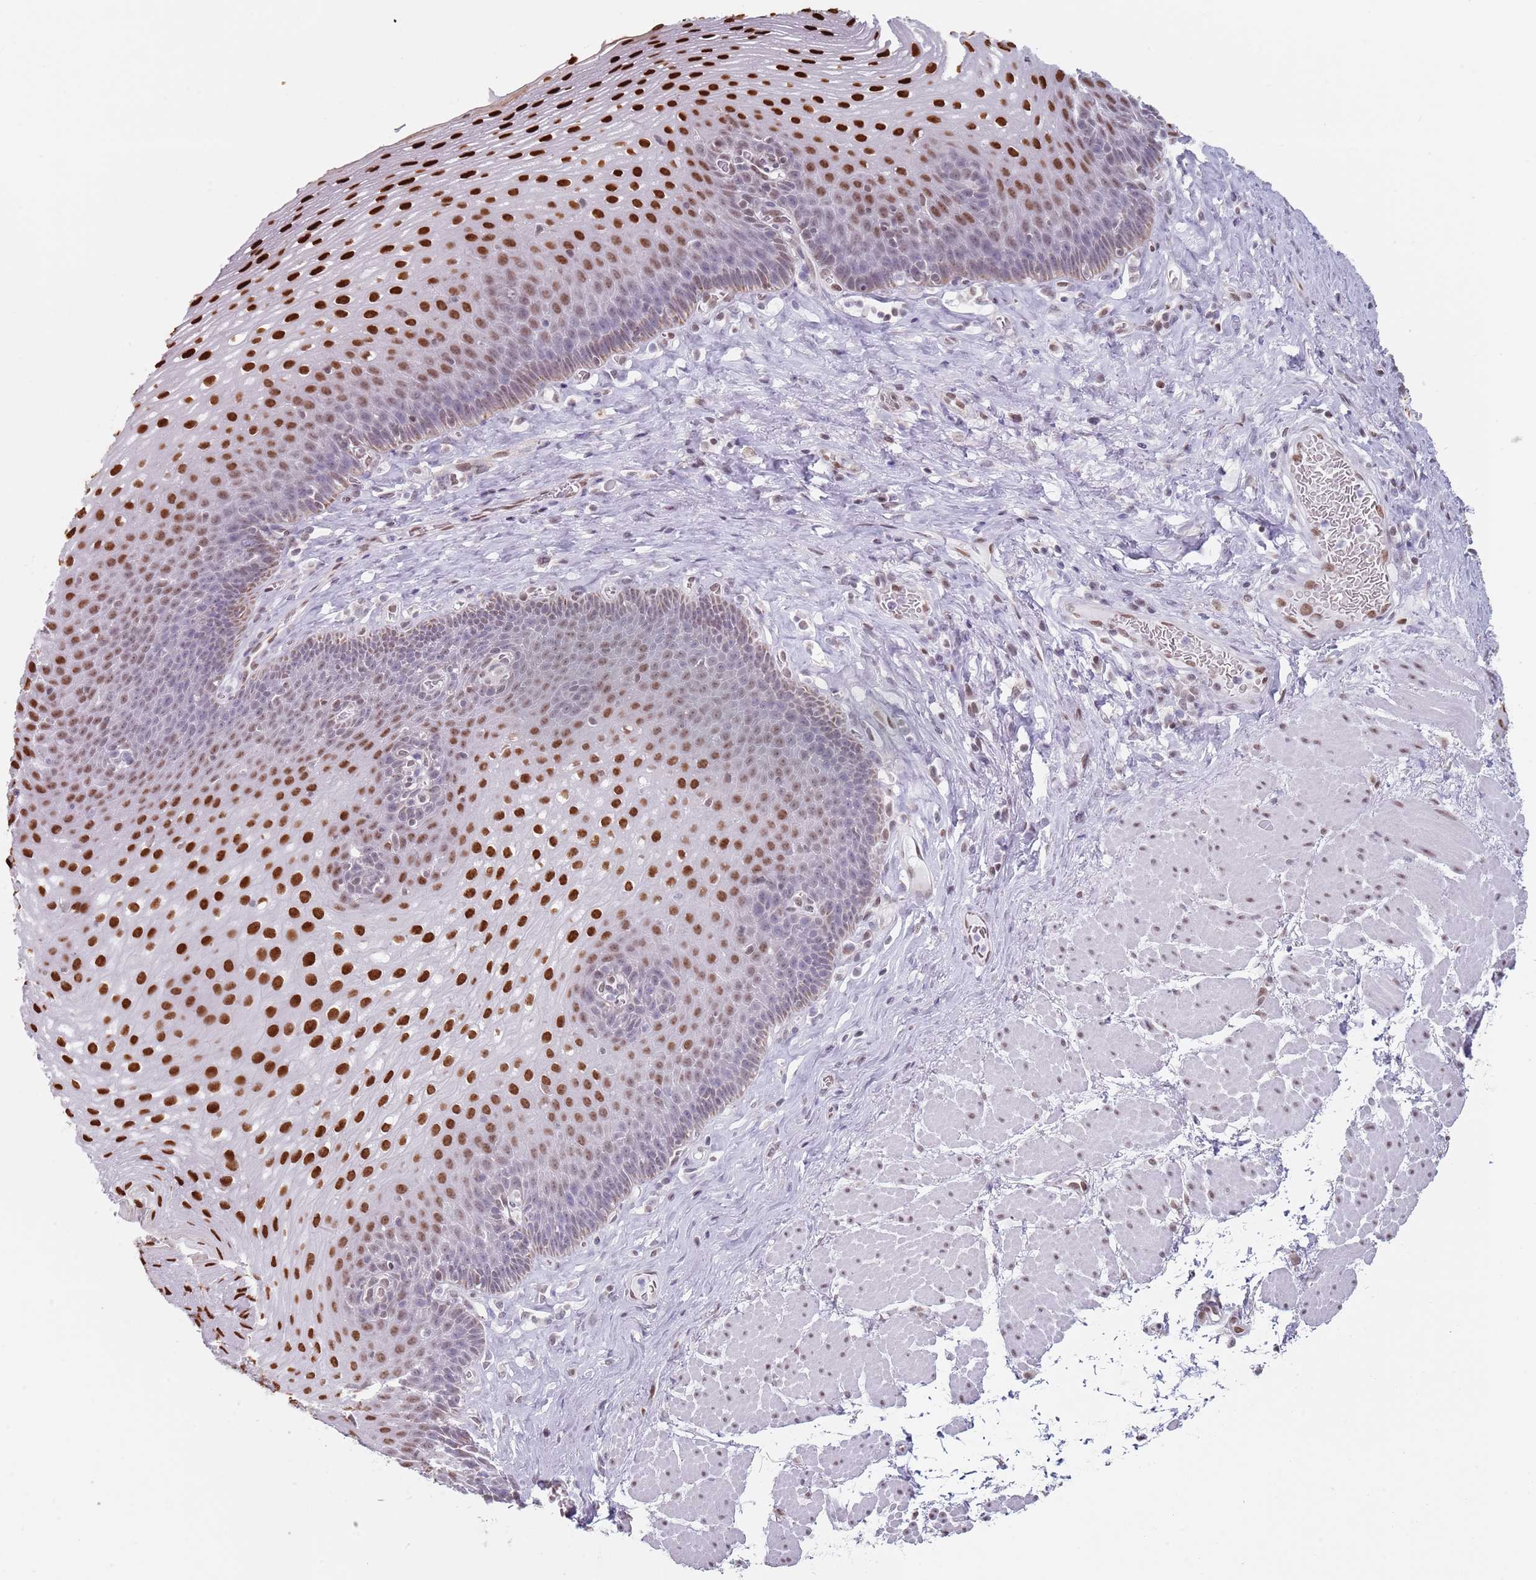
{"staining": {"intensity": "strong", "quantity": "25%-75%", "location": "nuclear"}, "tissue": "esophagus", "cell_type": "Squamous epithelial cells", "image_type": "normal", "snomed": [{"axis": "morphology", "description": "Normal tissue, NOS"}, {"axis": "topography", "description": "Esophagus"}], "caption": "Protein expression analysis of normal esophagus exhibits strong nuclear expression in about 25%-75% of squamous epithelial cells.", "gene": "MFSD12", "patient": {"sex": "female", "age": 66}}